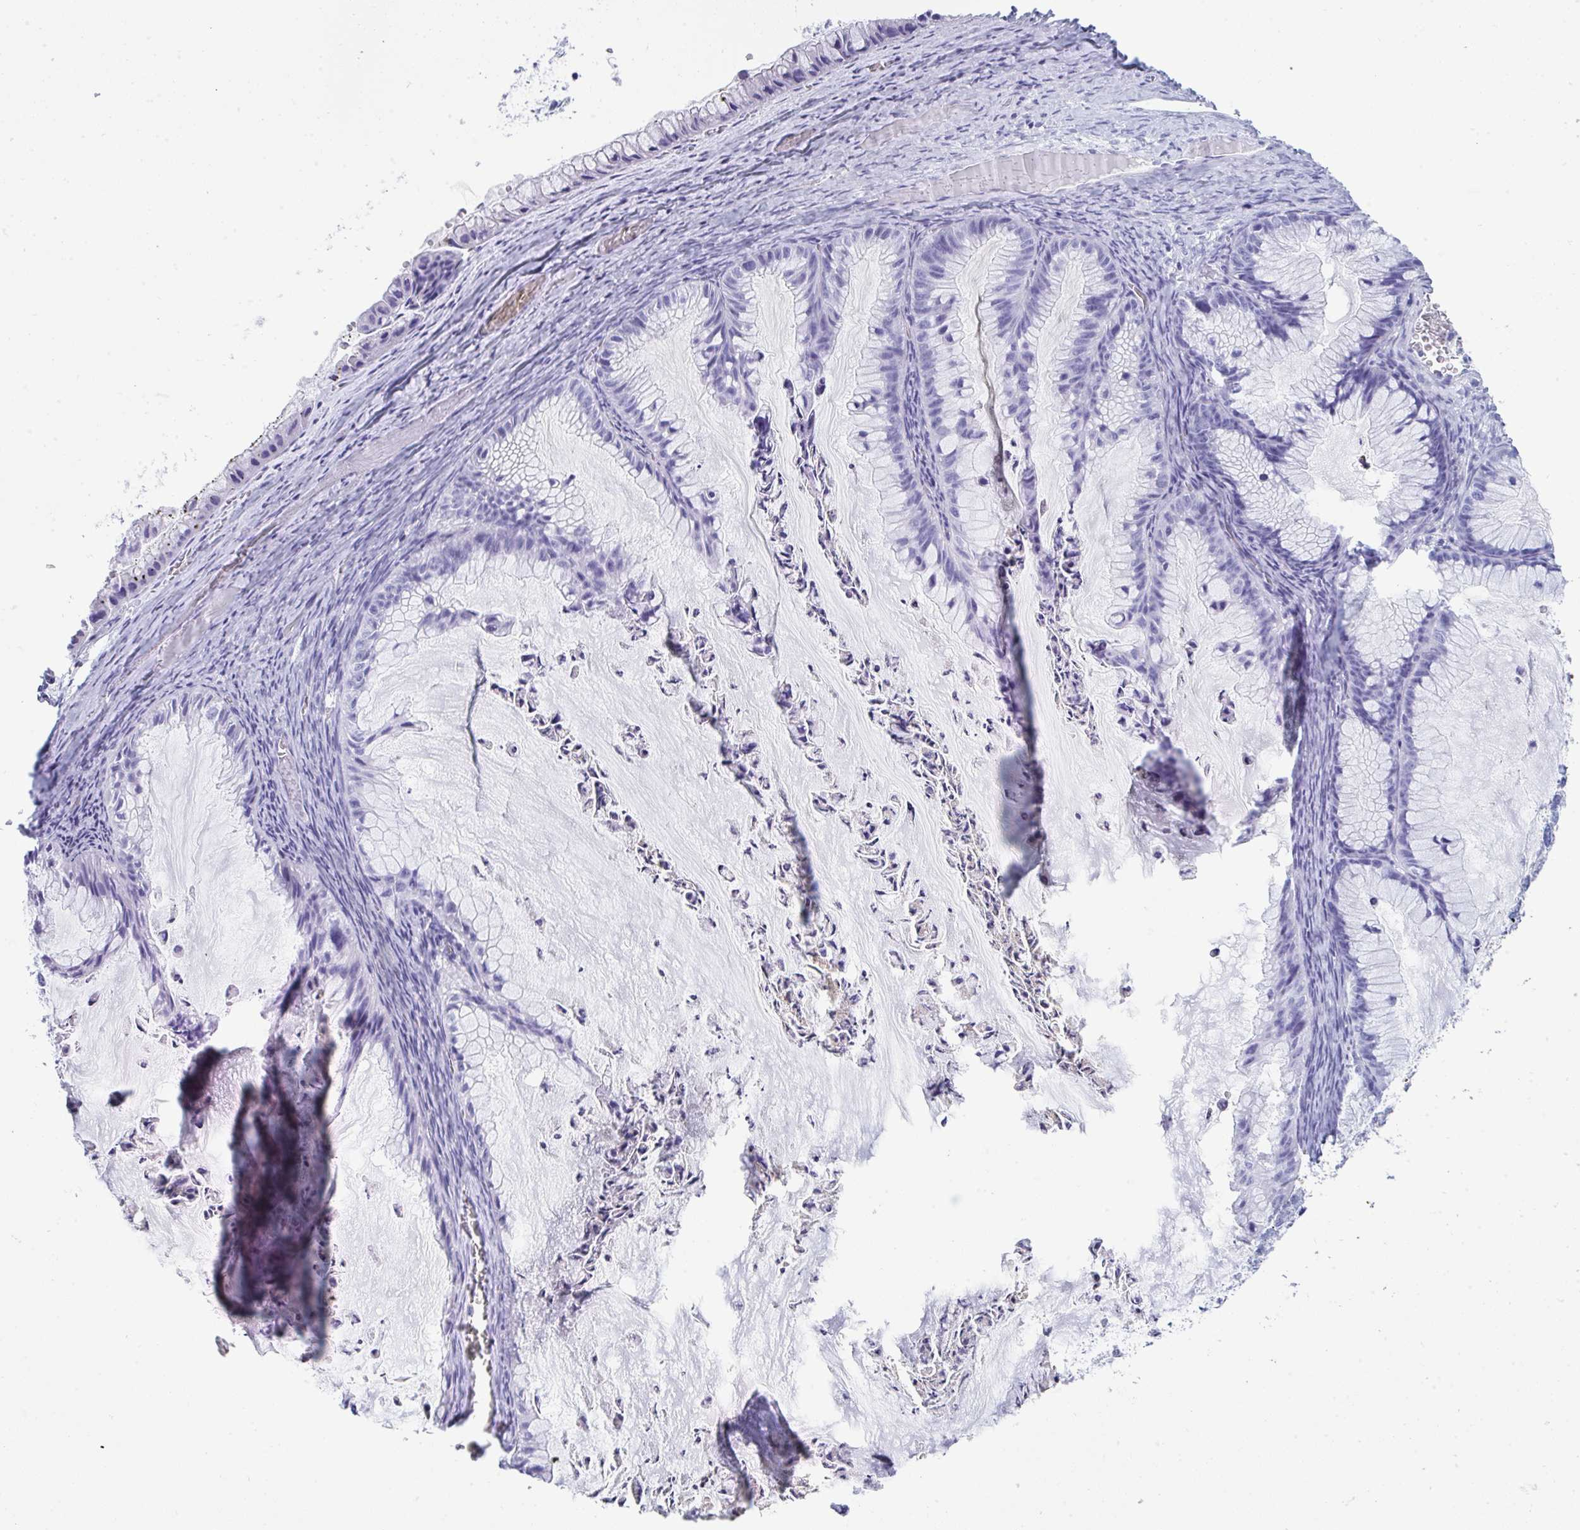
{"staining": {"intensity": "negative", "quantity": "none", "location": "none"}, "tissue": "ovarian cancer", "cell_type": "Tumor cells", "image_type": "cancer", "snomed": [{"axis": "morphology", "description": "Cystadenocarcinoma, mucinous, NOS"}, {"axis": "topography", "description": "Ovary"}], "caption": "Ovarian cancer stained for a protein using IHC shows no staining tumor cells.", "gene": "JCHAIN", "patient": {"sex": "female", "age": 72}}